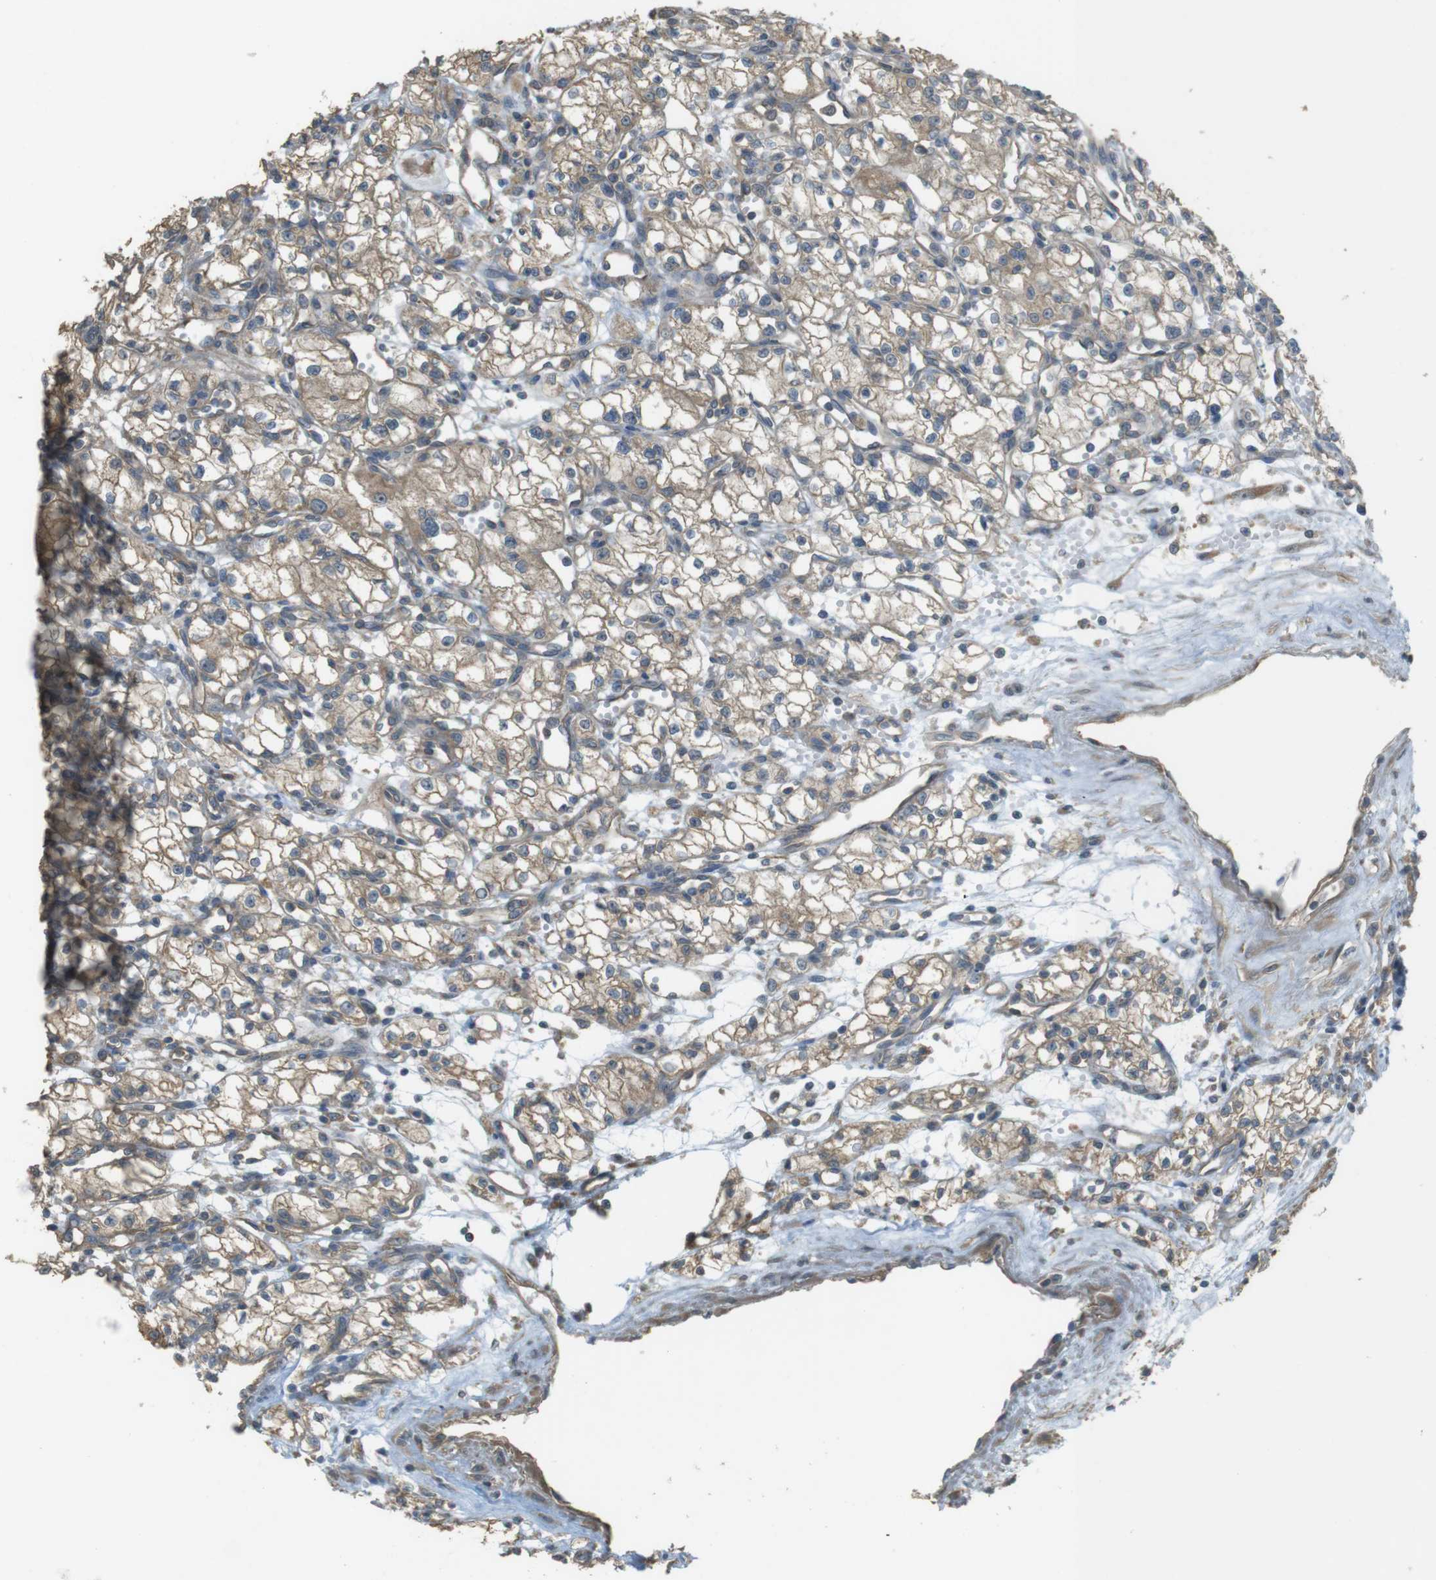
{"staining": {"intensity": "moderate", "quantity": ">75%", "location": "cytoplasmic/membranous"}, "tissue": "renal cancer", "cell_type": "Tumor cells", "image_type": "cancer", "snomed": [{"axis": "morphology", "description": "Normal tissue, NOS"}, {"axis": "morphology", "description": "Adenocarcinoma, NOS"}, {"axis": "topography", "description": "Kidney"}], "caption": "Immunohistochemistry (DAB) staining of human adenocarcinoma (renal) exhibits moderate cytoplasmic/membranous protein positivity in about >75% of tumor cells. The staining was performed using DAB to visualize the protein expression in brown, while the nuclei were stained in blue with hematoxylin (Magnification: 20x).", "gene": "ZDHHC20", "patient": {"sex": "male", "age": 59}}